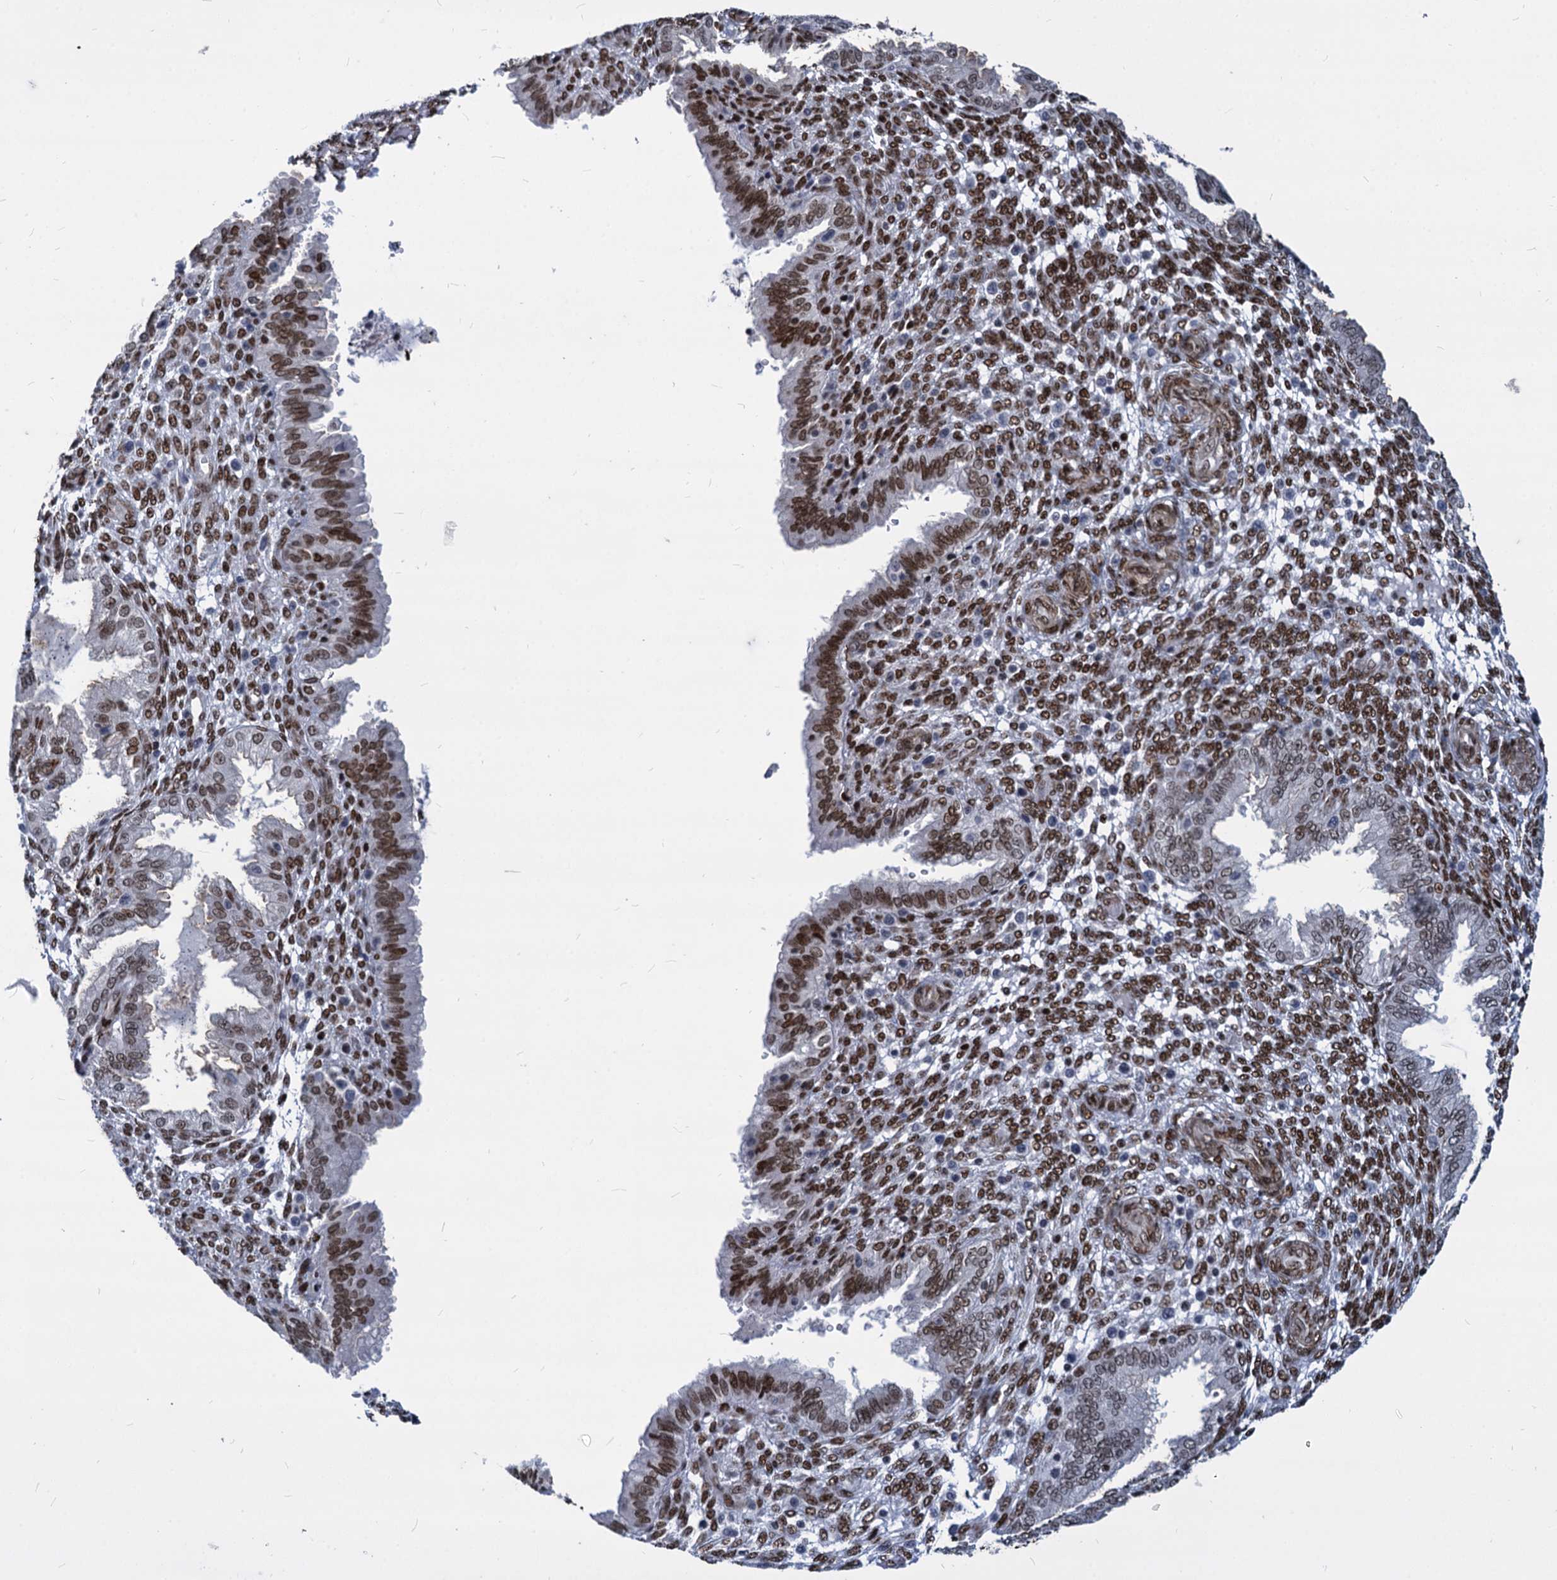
{"staining": {"intensity": "strong", "quantity": ">75%", "location": "nuclear"}, "tissue": "endometrium", "cell_type": "Cells in endometrial stroma", "image_type": "normal", "snomed": [{"axis": "morphology", "description": "Normal tissue, NOS"}, {"axis": "topography", "description": "Endometrium"}], "caption": "DAB (3,3'-diaminobenzidine) immunohistochemical staining of unremarkable endometrium displays strong nuclear protein staining in about >75% of cells in endometrial stroma.", "gene": "MECP2", "patient": {"sex": "female", "age": 33}}